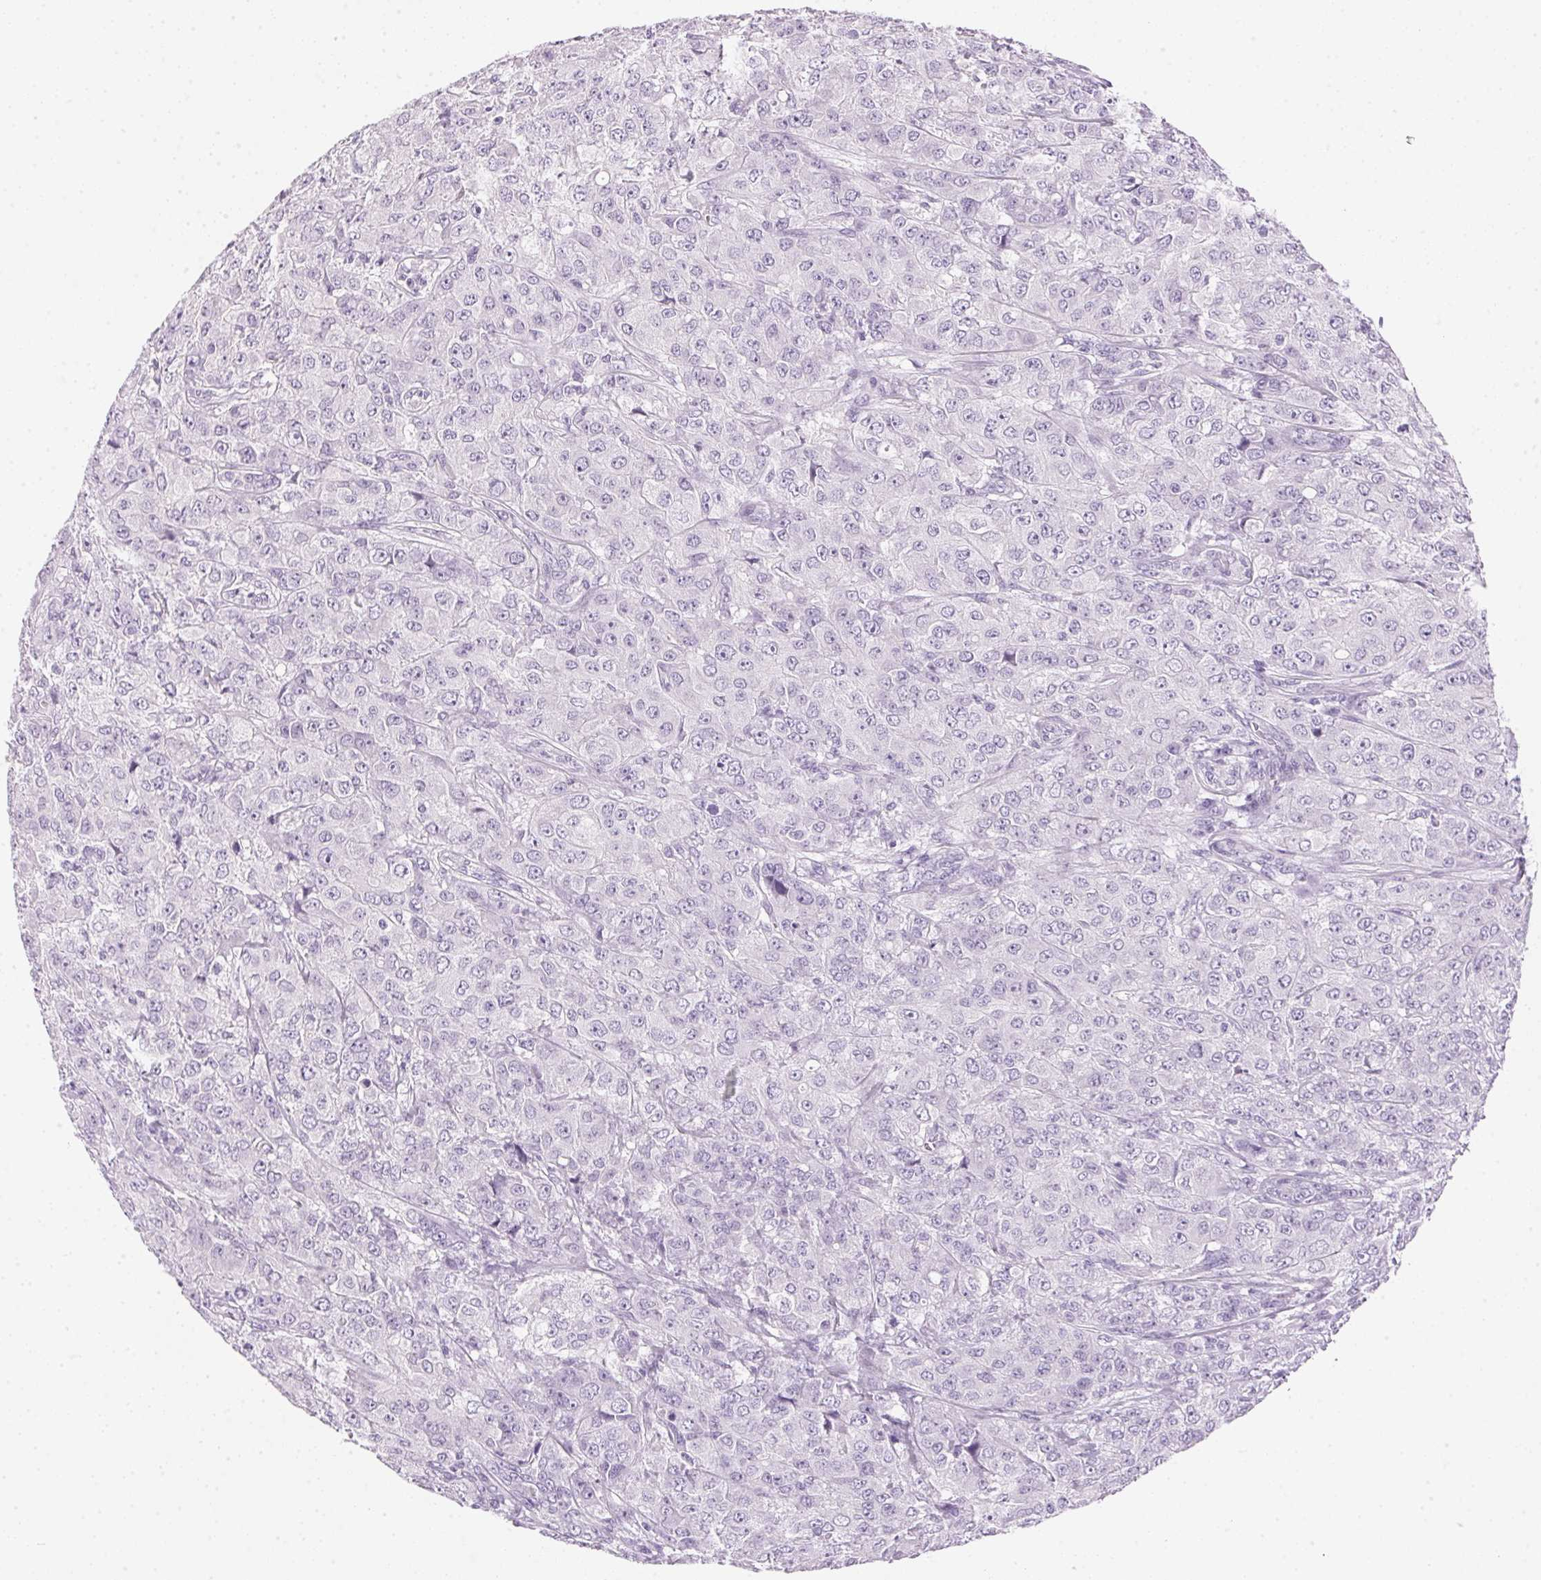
{"staining": {"intensity": "negative", "quantity": "none", "location": "none"}, "tissue": "breast cancer", "cell_type": "Tumor cells", "image_type": "cancer", "snomed": [{"axis": "morphology", "description": "Normal tissue, NOS"}, {"axis": "morphology", "description": "Duct carcinoma"}, {"axis": "topography", "description": "Breast"}], "caption": "Protein analysis of intraductal carcinoma (breast) displays no significant staining in tumor cells. Brightfield microscopy of immunohistochemistry stained with DAB (brown) and hematoxylin (blue), captured at high magnification.", "gene": "IGFBP1", "patient": {"sex": "female", "age": 43}}